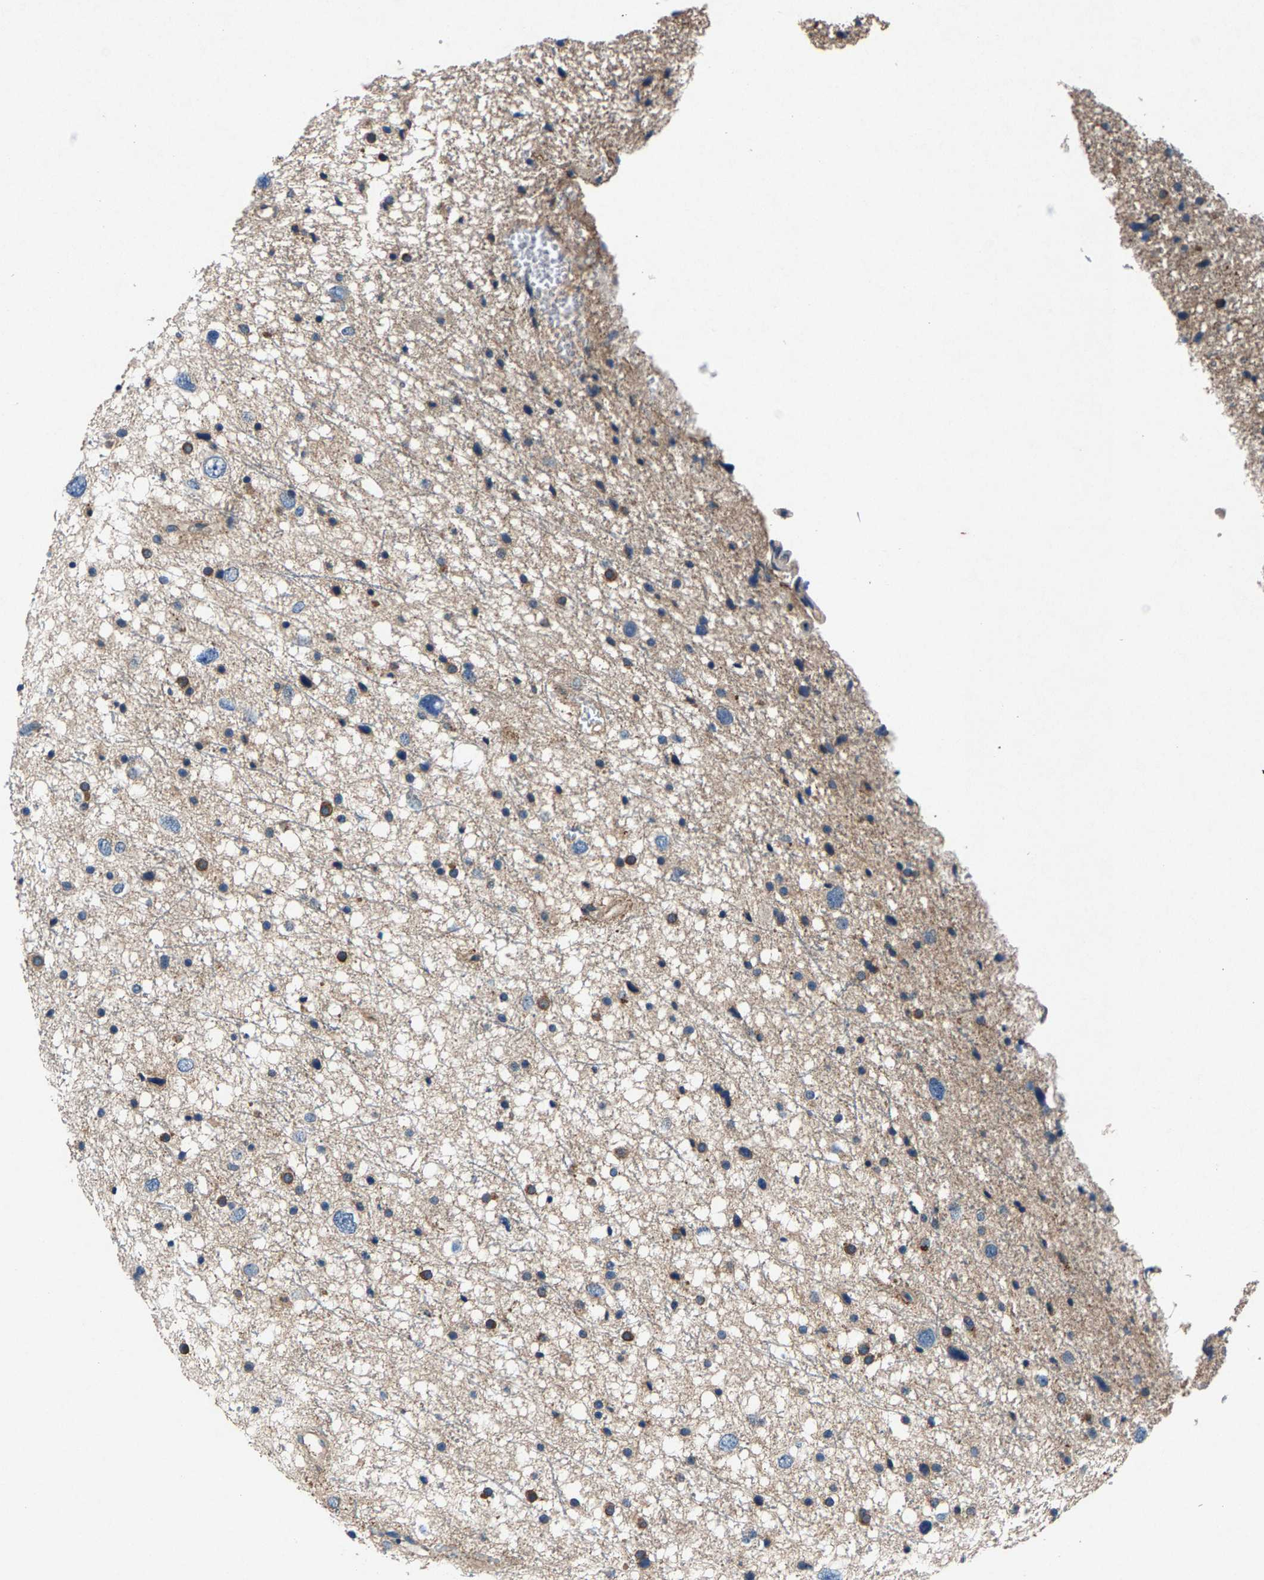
{"staining": {"intensity": "negative", "quantity": "none", "location": "none"}, "tissue": "glioma", "cell_type": "Tumor cells", "image_type": "cancer", "snomed": [{"axis": "morphology", "description": "Glioma, malignant, Low grade"}, {"axis": "topography", "description": "Brain"}], "caption": "High magnification brightfield microscopy of malignant low-grade glioma stained with DAB (3,3'-diaminobenzidine) (brown) and counterstained with hematoxylin (blue): tumor cells show no significant expression.", "gene": "PRXL2C", "patient": {"sex": "female", "age": 37}}